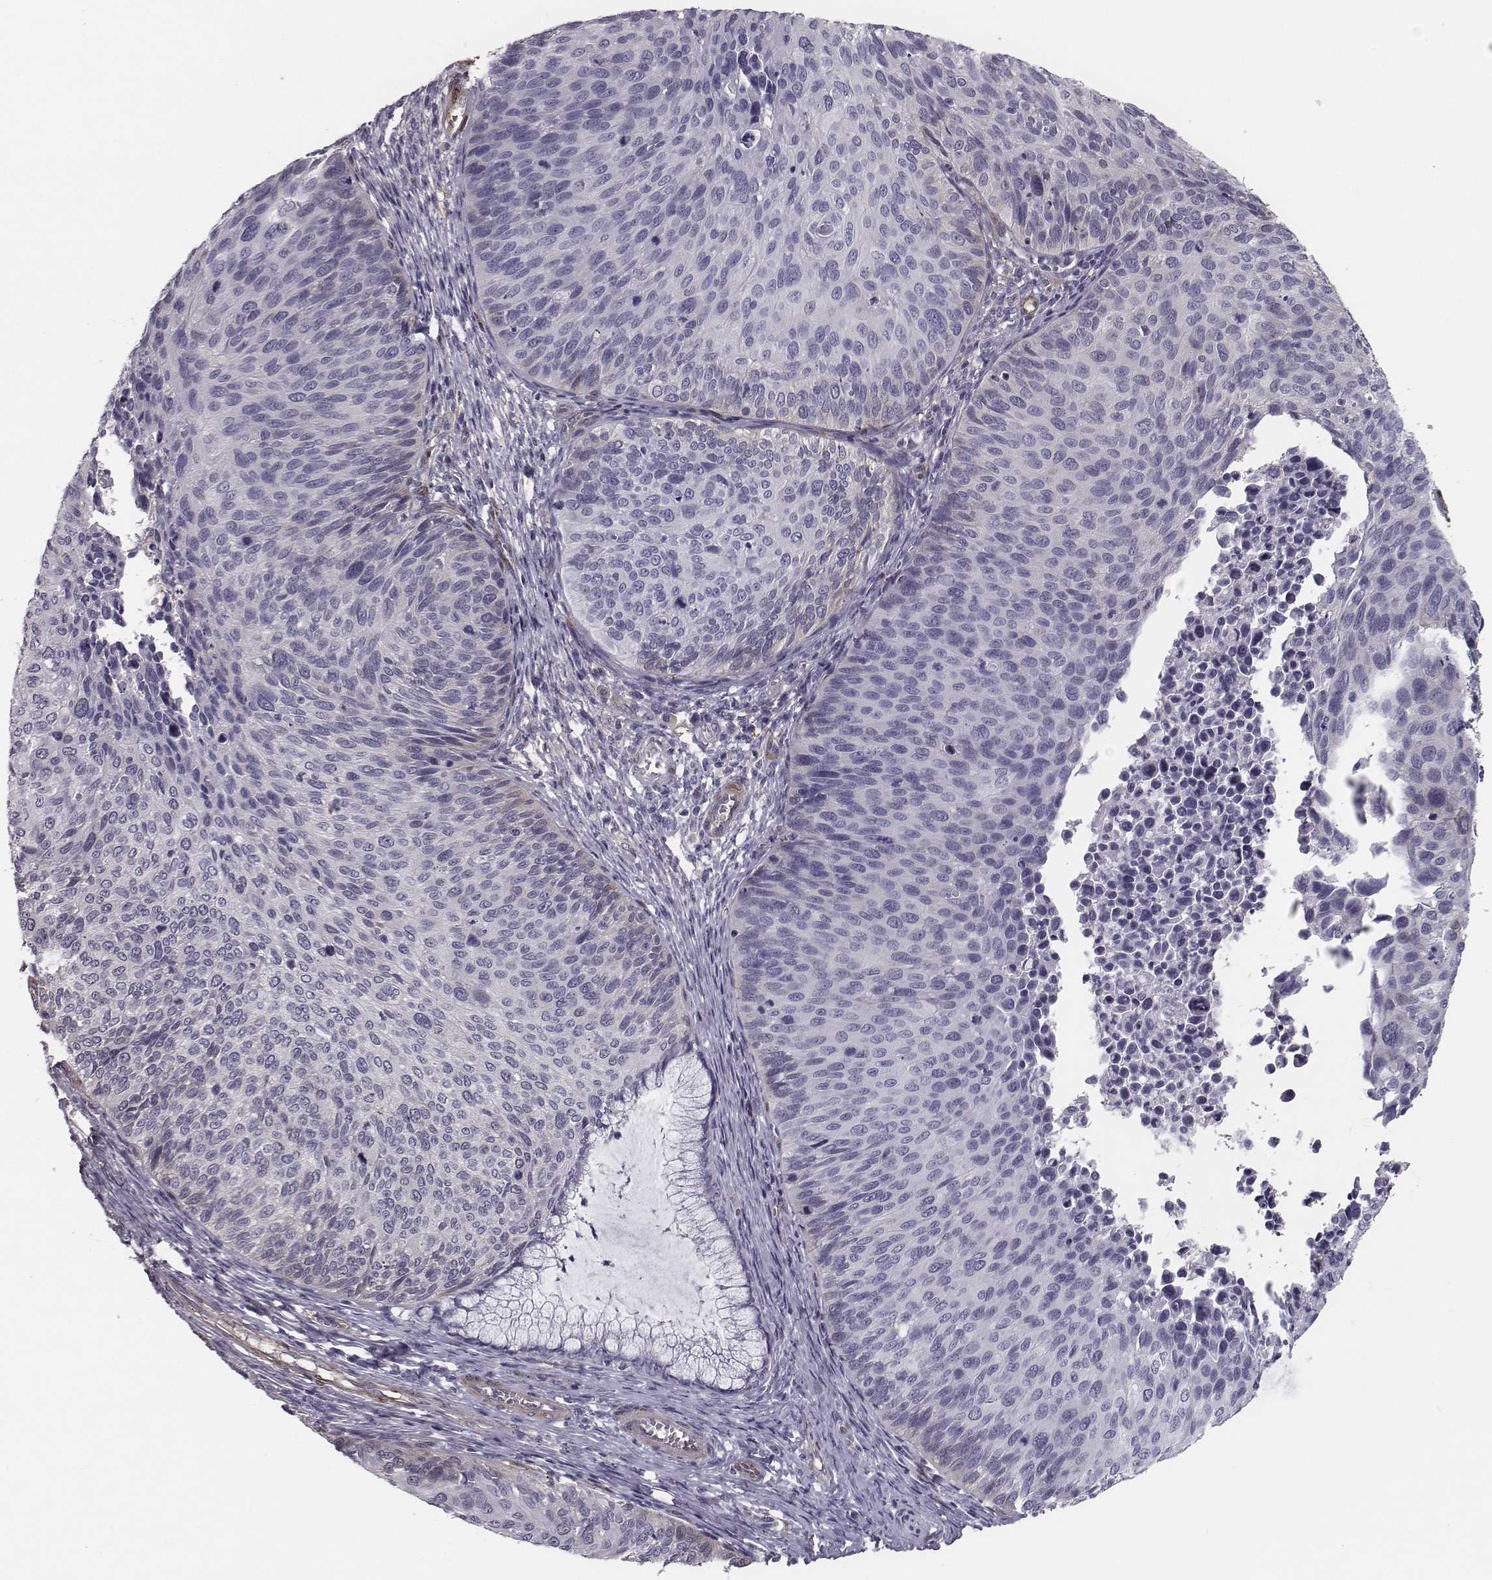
{"staining": {"intensity": "negative", "quantity": "none", "location": "none"}, "tissue": "cervical cancer", "cell_type": "Tumor cells", "image_type": "cancer", "snomed": [{"axis": "morphology", "description": "Squamous cell carcinoma, NOS"}, {"axis": "topography", "description": "Cervix"}], "caption": "Squamous cell carcinoma (cervical) stained for a protein using IHC reveals no expression tumor cells.", "gene": "ISYNA1", "patient": {"sex": "female", "age": 36}}